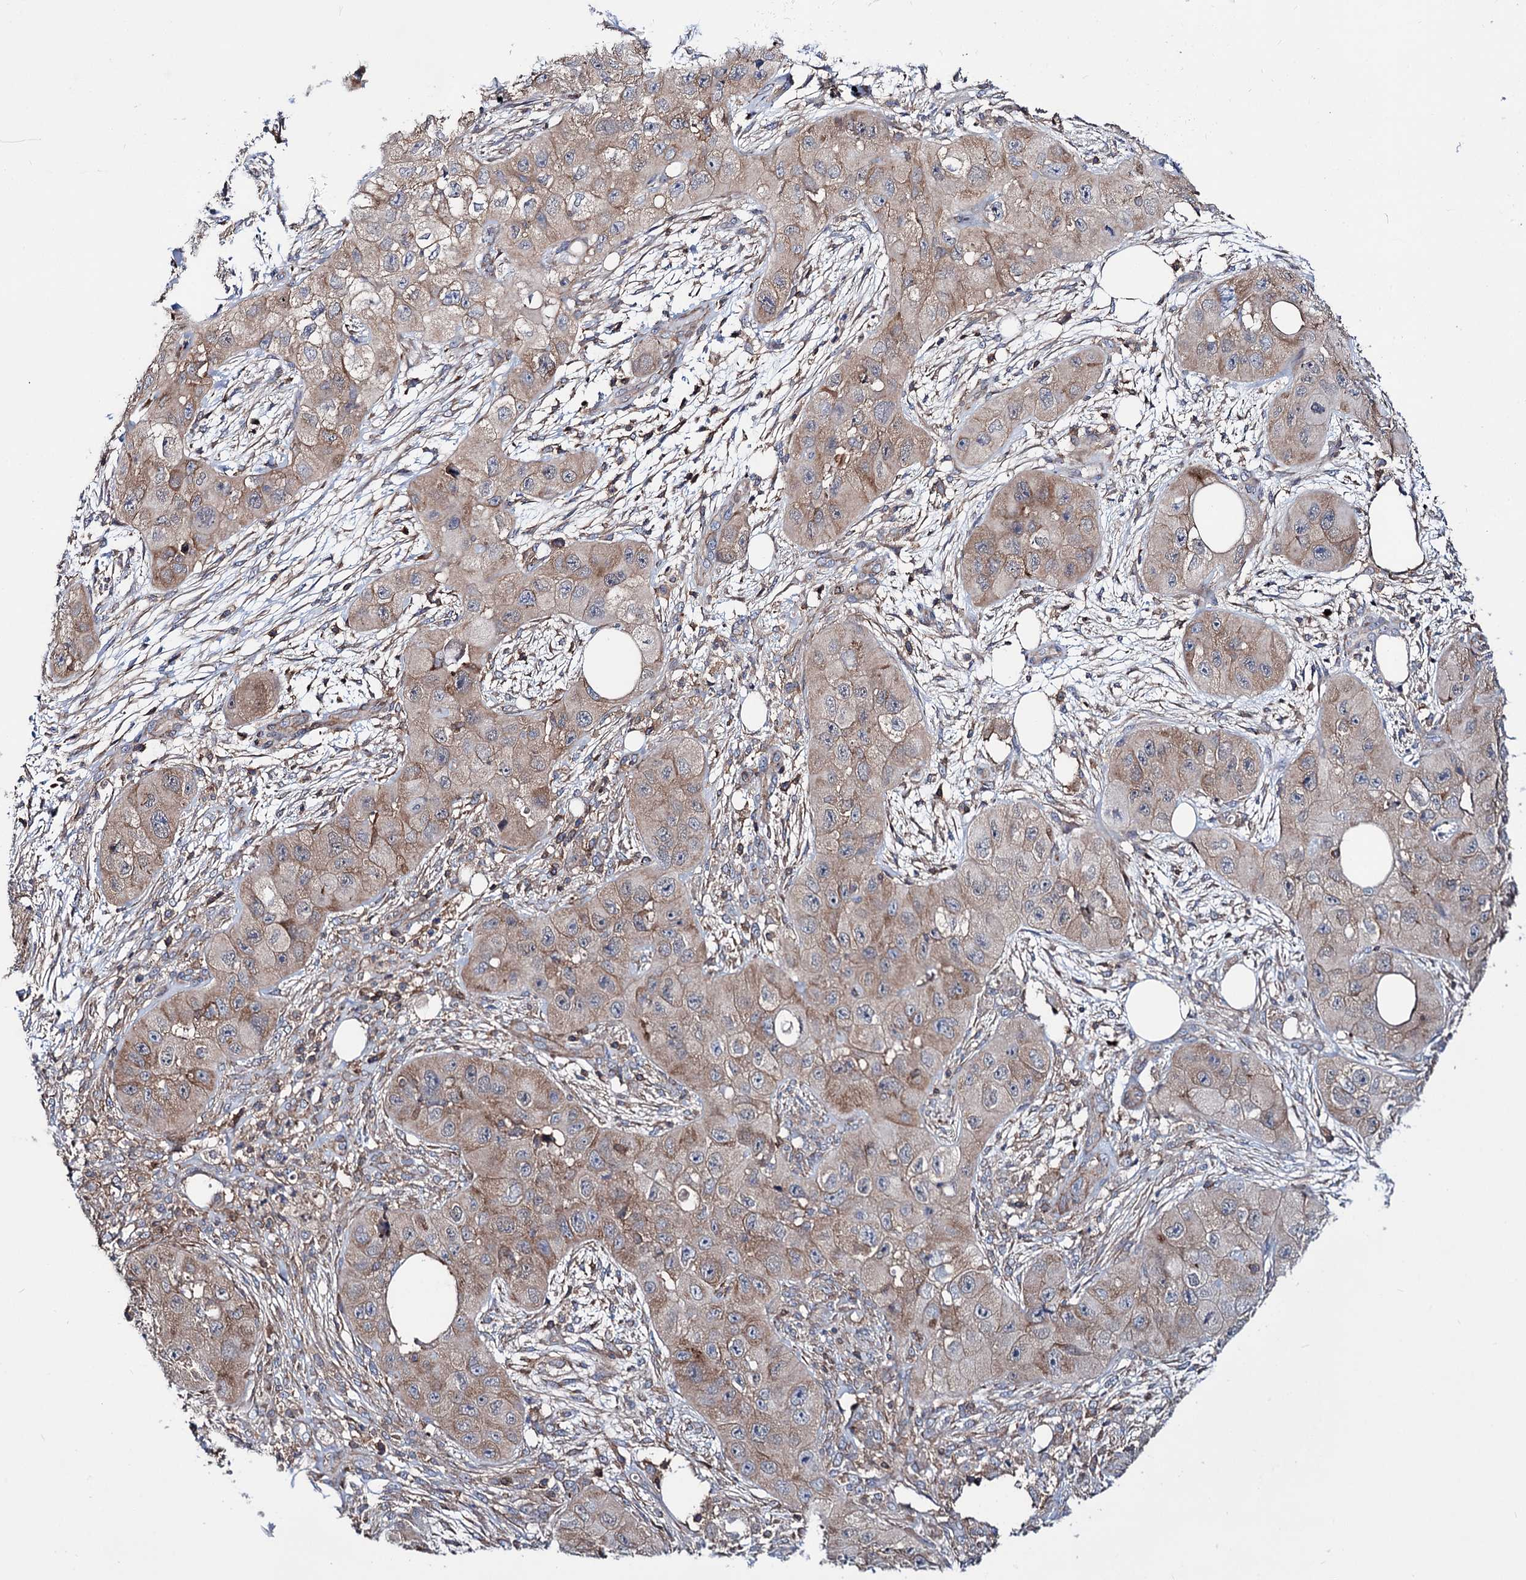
{"staining": {"intensity": "weak", "quantity": "25%-75%", "location": "cytoplasmic/membranous"}, "tissue": "skin cancer", "cell_type": "Tumor cells", "image_type": "cancer", "snomed": [{"axis": "morphology", "description": "Squamous cell carcinoma, NOS"}, {"axis": "topography", "description": "Skin"}, {"axis": "topography", "description": "Subcutis"}], "caption": "Skin squamous cell carcinoma stained with a brown dye shows weak cytoplasmic/membranous positive expression in approximately 25%-75% of tumor cells.", "gene": "DEF6", "patient": {"sex": "male", "age": 73}}